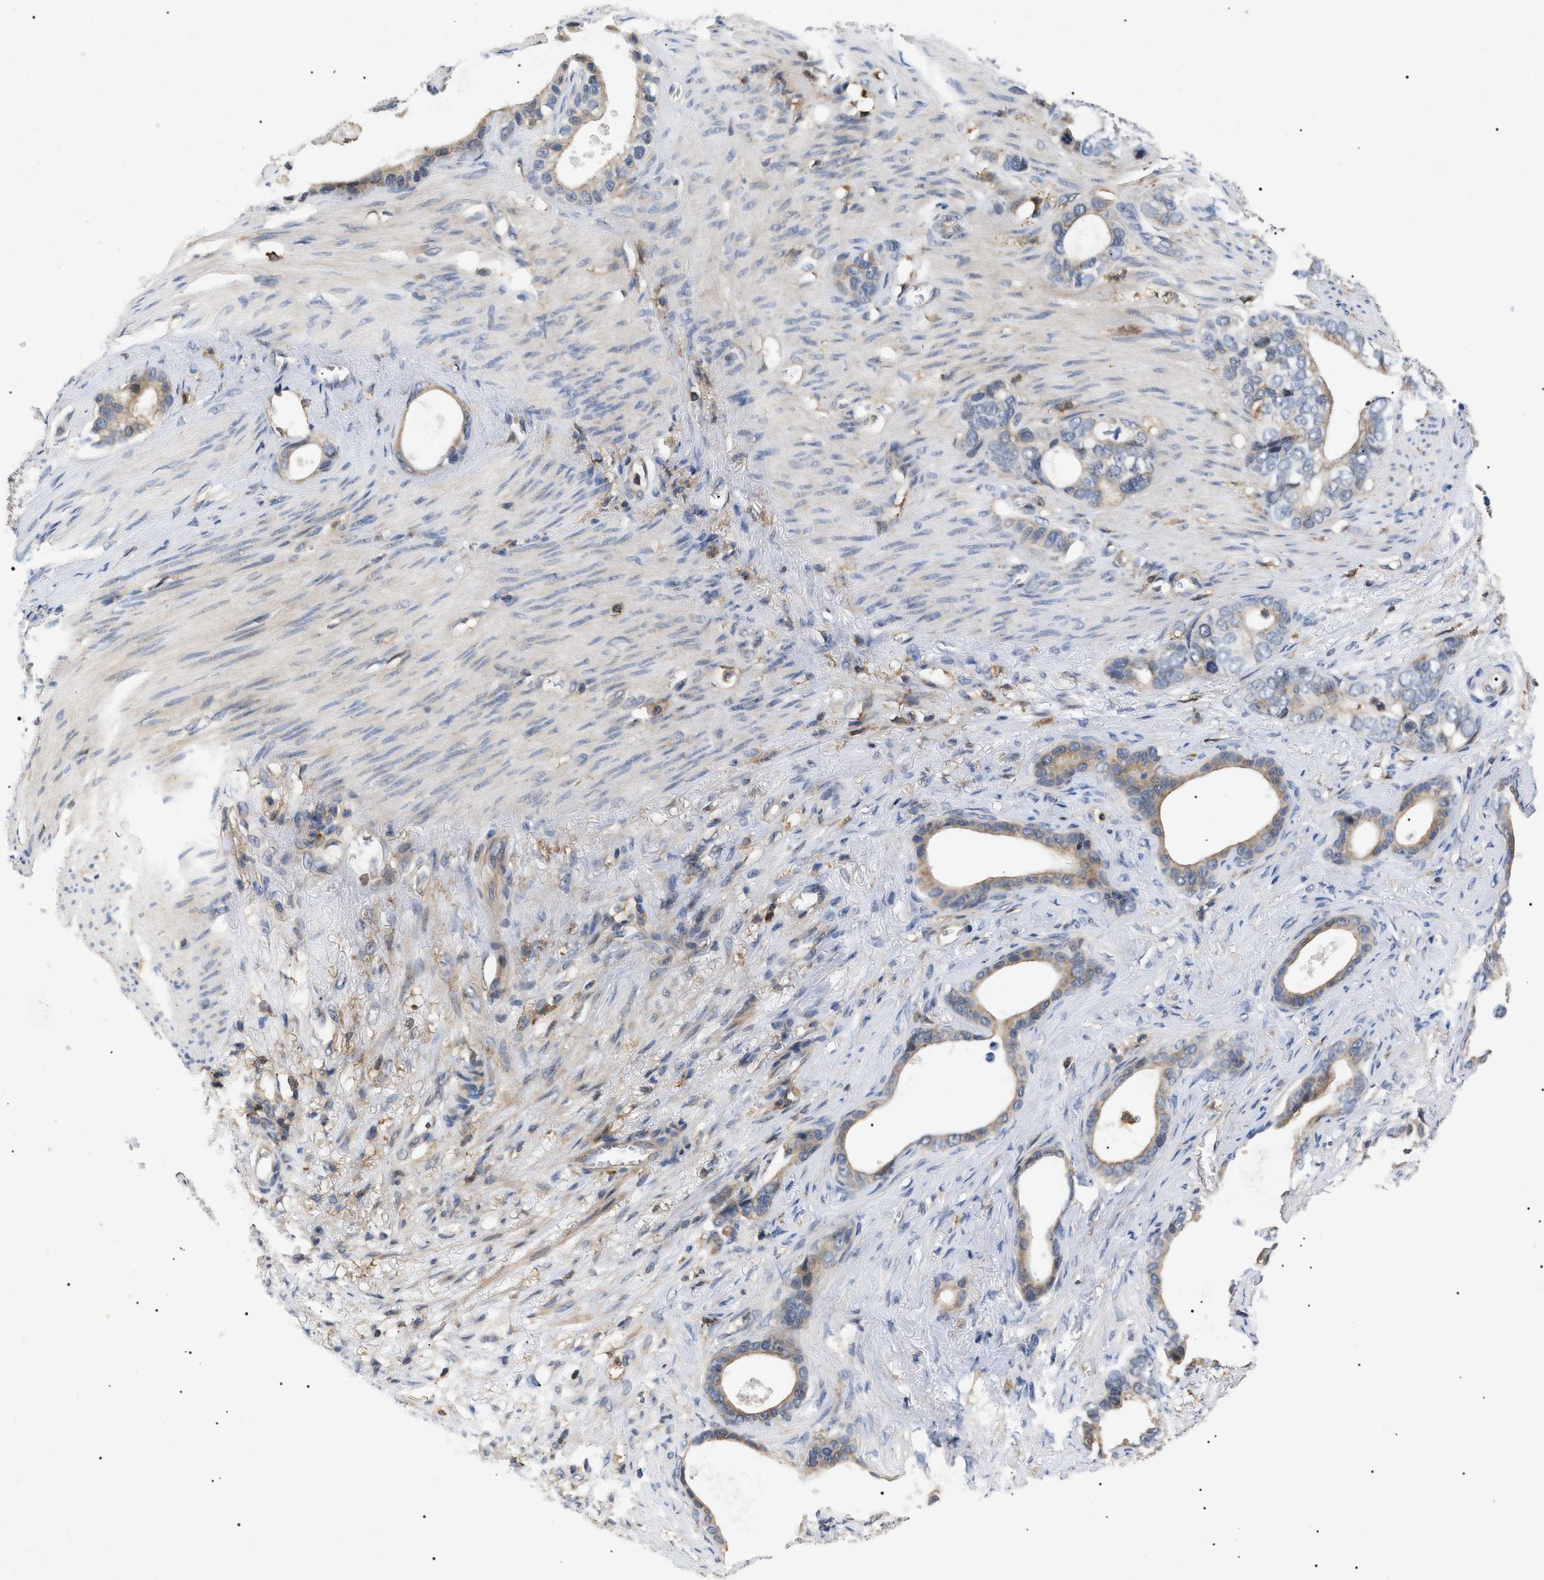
{"staining": {"intensity": "weak", "quantity": "25%-75%", "location": "cytoplasmic/membranous"}, "tissue": "stomach cancer", "cell_type": "Tumor cells", "image_type": "cancer", "snomed": [{"axis": "morphology", "description": "Adenocarcinoma, NOS"}, {"axis": "topography", "description": "Stomach"}], "caption": "Protein expression analysis of stomach cancer reveals weak cytoplasmic/membranous staining in approximately 25%-75% of tumor cells. (IHC, brightfield microscopy, high magnification).", "gene": "CD300A", "patient": {"sex": "female", "age": 75}}